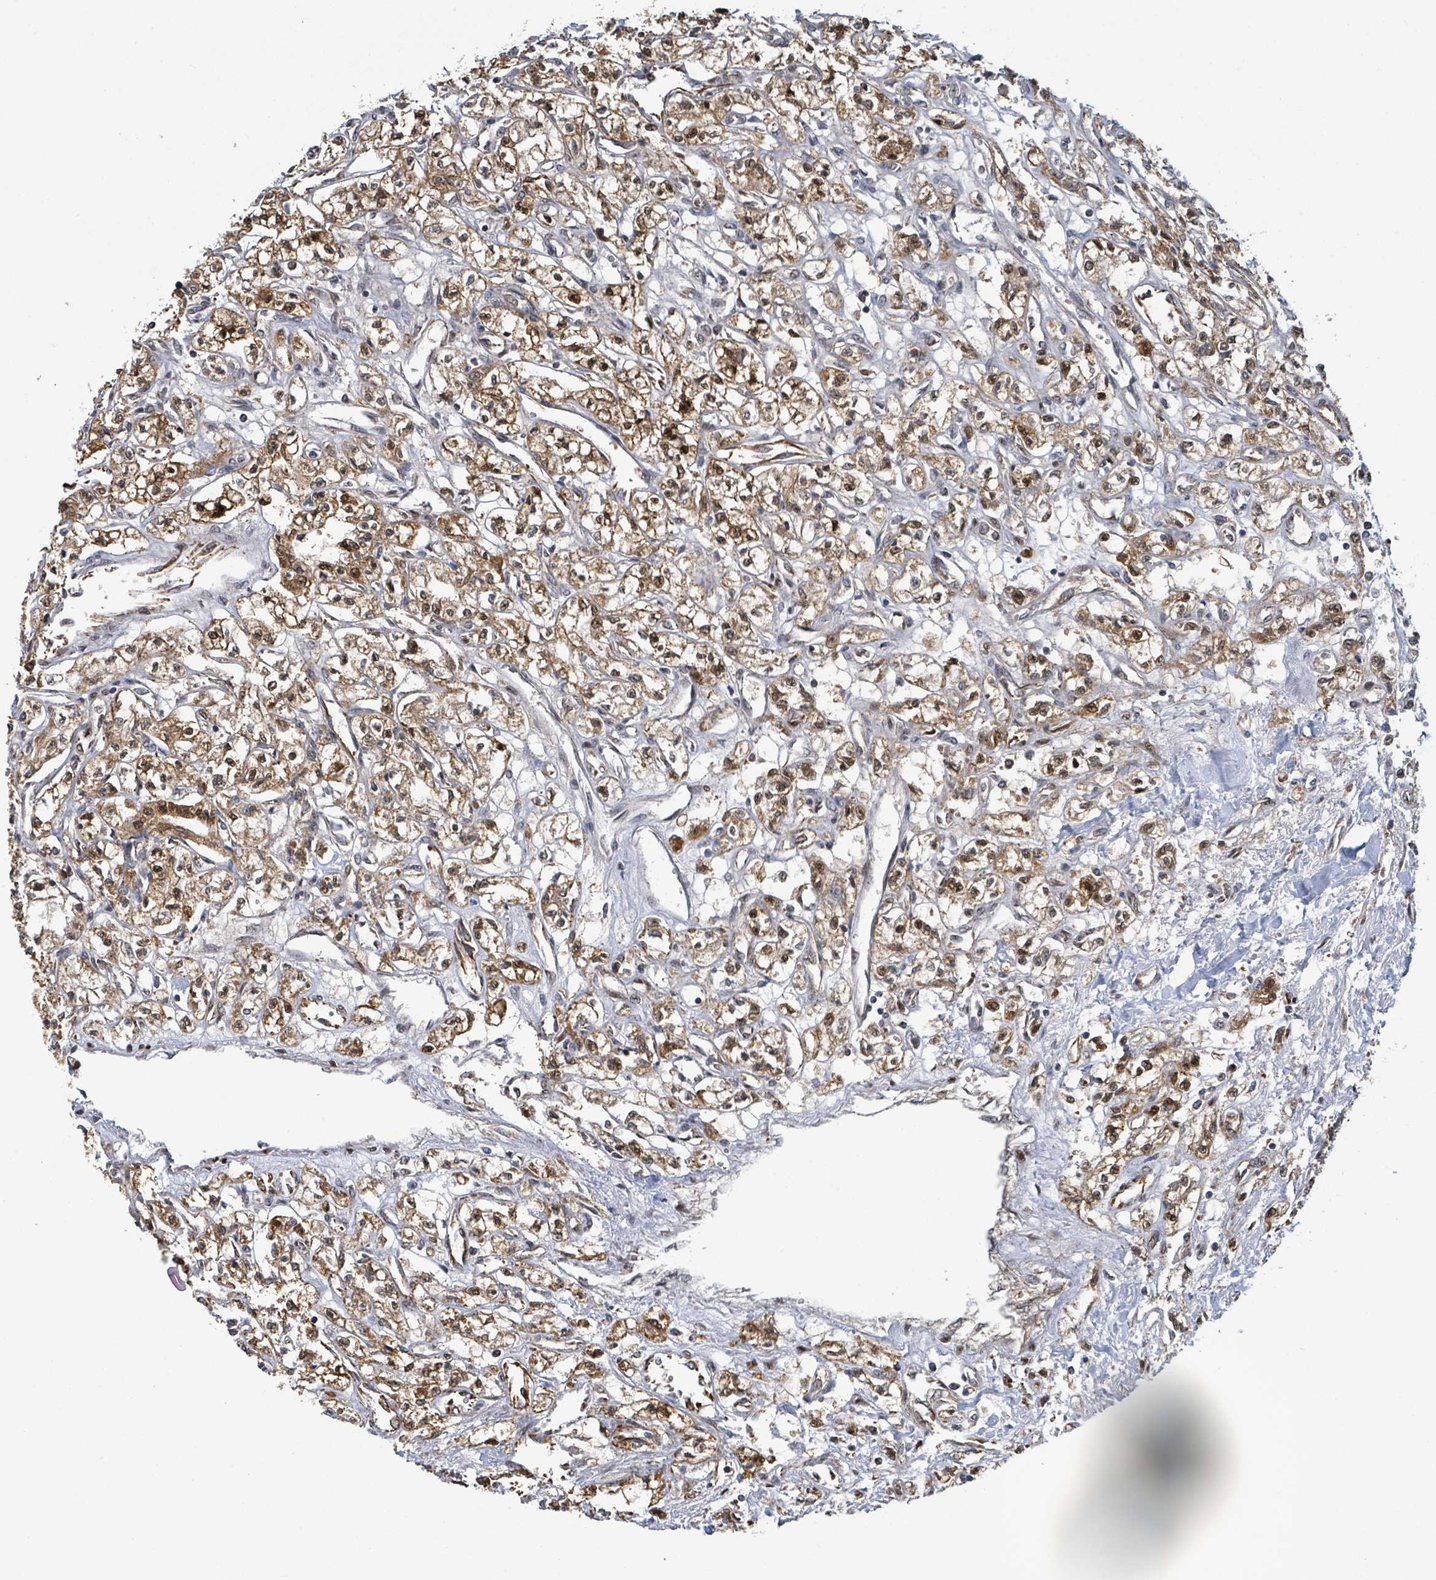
{"staining": {"intensity": "moderate", "quantity": ">75%", "location": "cytoplasmic/membranous"}, "tissue": "renal cancer", "cell_type": "Tumor cells", "image_type": "cancer", "snomed": [{"axis": "morphology", "description": "Adenocarcinoma, NOS"}, {"axis": "topography", "description": "Kidney"}], "caption": "Renal cancer stained with immunohistochemistry demonstrates moderate cytoplasmic/membranous staining in approximately >75% of tumor cells. Ihc stains the protein in brown and the nuclei are stained blue.", "gene": "PSMB7", "patient": {"sex": "male", "age": 56}}